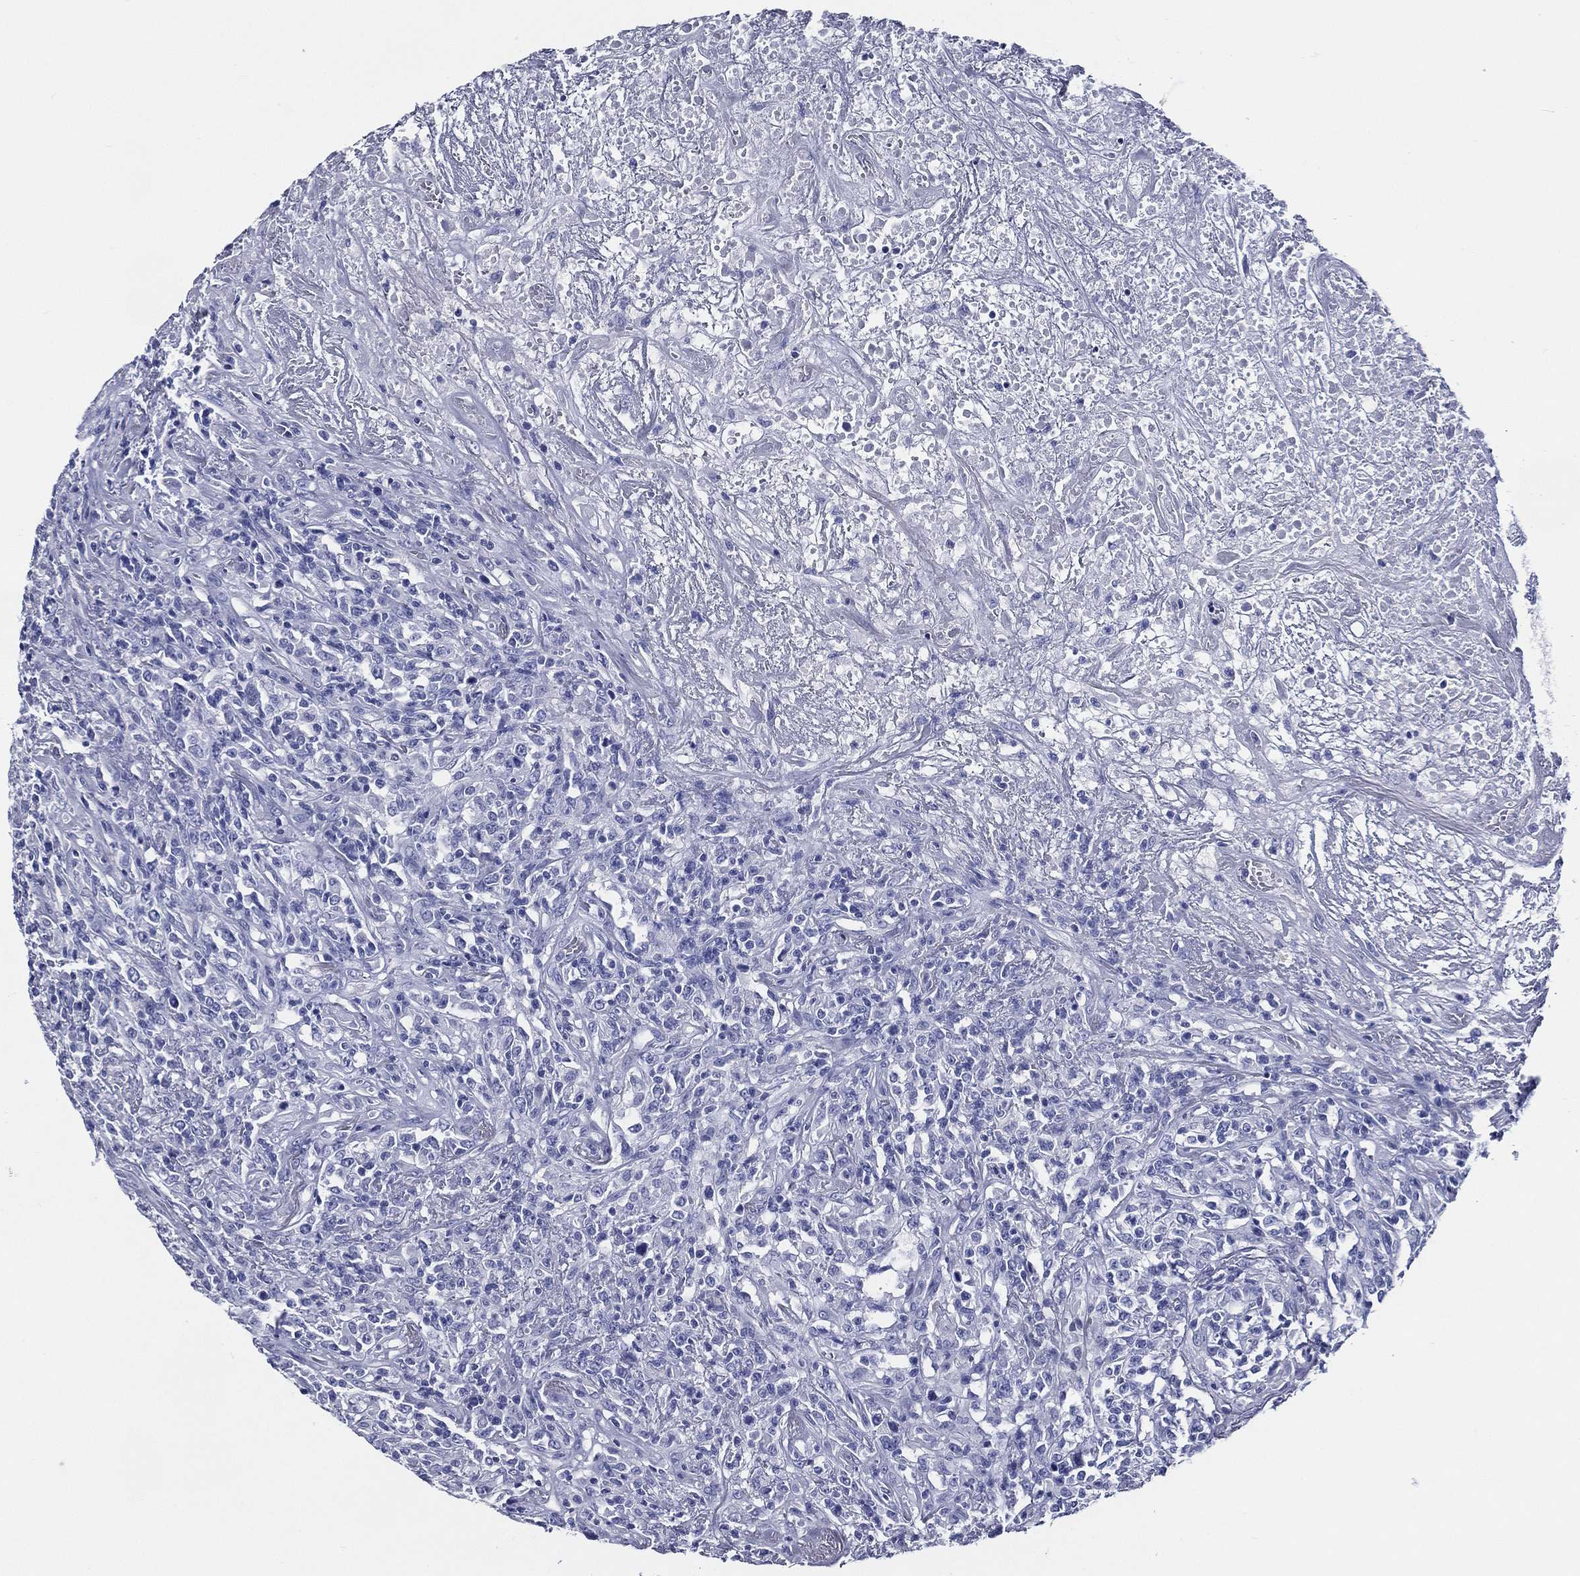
{"staining": {"intensity": "negative", "quantity": "none", "location": "none"}, "tissue": "lymphoma", "cell_type": "Tumor cells", "image_type": "cancer", "snomed": [{"axis": "morphology", "description": "Malignant lymphoma, non-Hodgkin's type, High grade"}, {"axis": "topography", "description": "Lung"}], "caption": "DAB (3,3'-diaminobenzidine) immunohistochemical staining of human malignant lymphoma, non-Hodgkin's type (high-grade) shows no significant positivity in tumor cells.", "gene": "ACE2", "patient": {"sex": "male", "age": 79}}